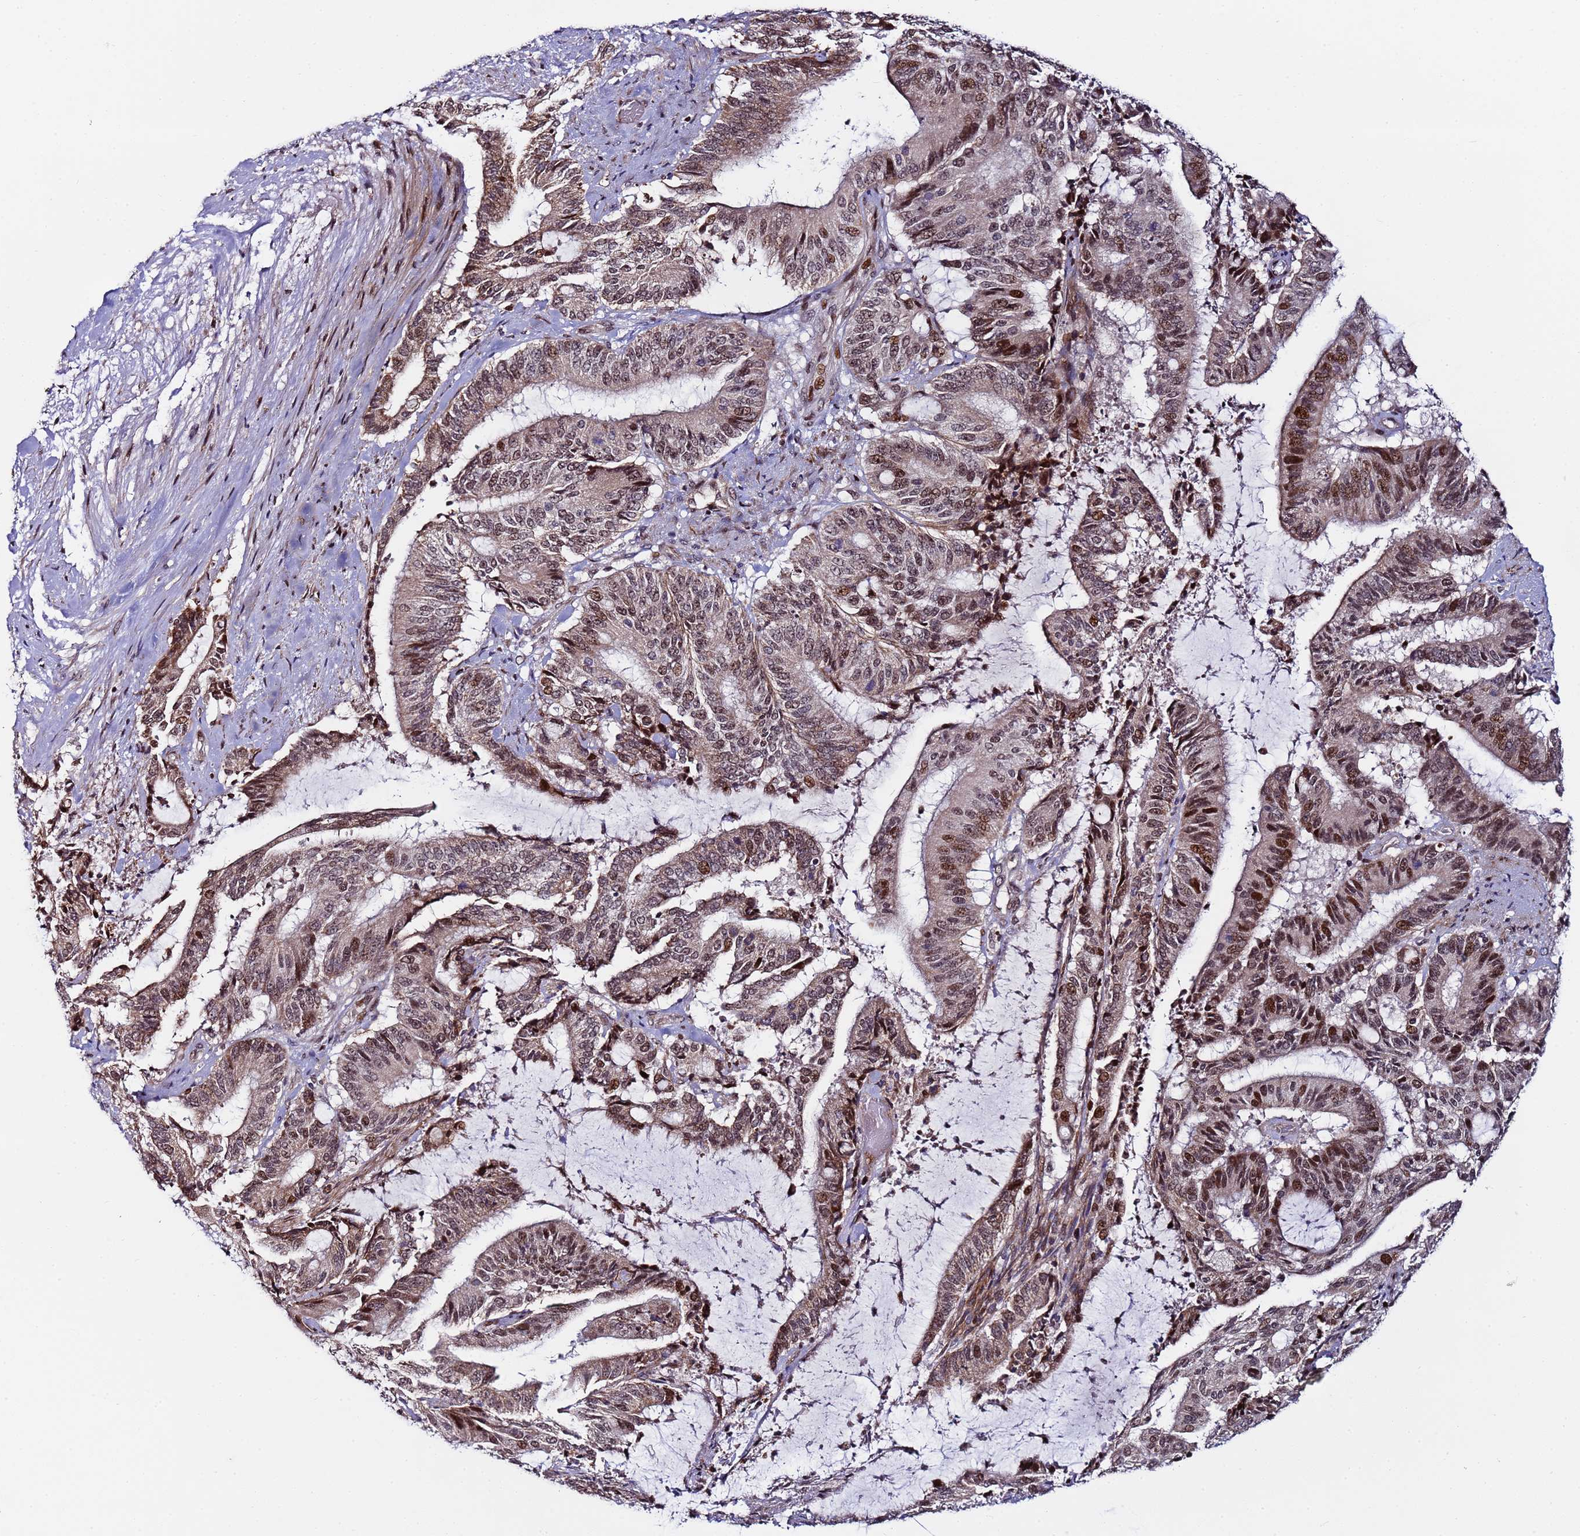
{"staining": {"intensity": "moderate", "quantity": ">75%", "location": "cytoplasmic/membranous,nuclear"}, "tissue": "liver cancer", "cell_type": "Tumor cells", "image_type": "cancer", "snomed": [{"axis": "morphology", "description": "Normal tissue, NOS"}, {"axis": "morphology", "description": "Cholangiocarcinoma"}, {"axis": "topography", "description": "Liver"}, {"axis": "topography", "description": "Peripheral nerve tissue"}], "caption": "Immunohistochemical staining of human liver cholangiocarcinoma exhibits medium levels of moderate cytoplasmic/membranous and nuclear protein expression in about >75% of tumor cells.", "gene": "PPM1H", "patient": {"sex": "female", "age": 73}}